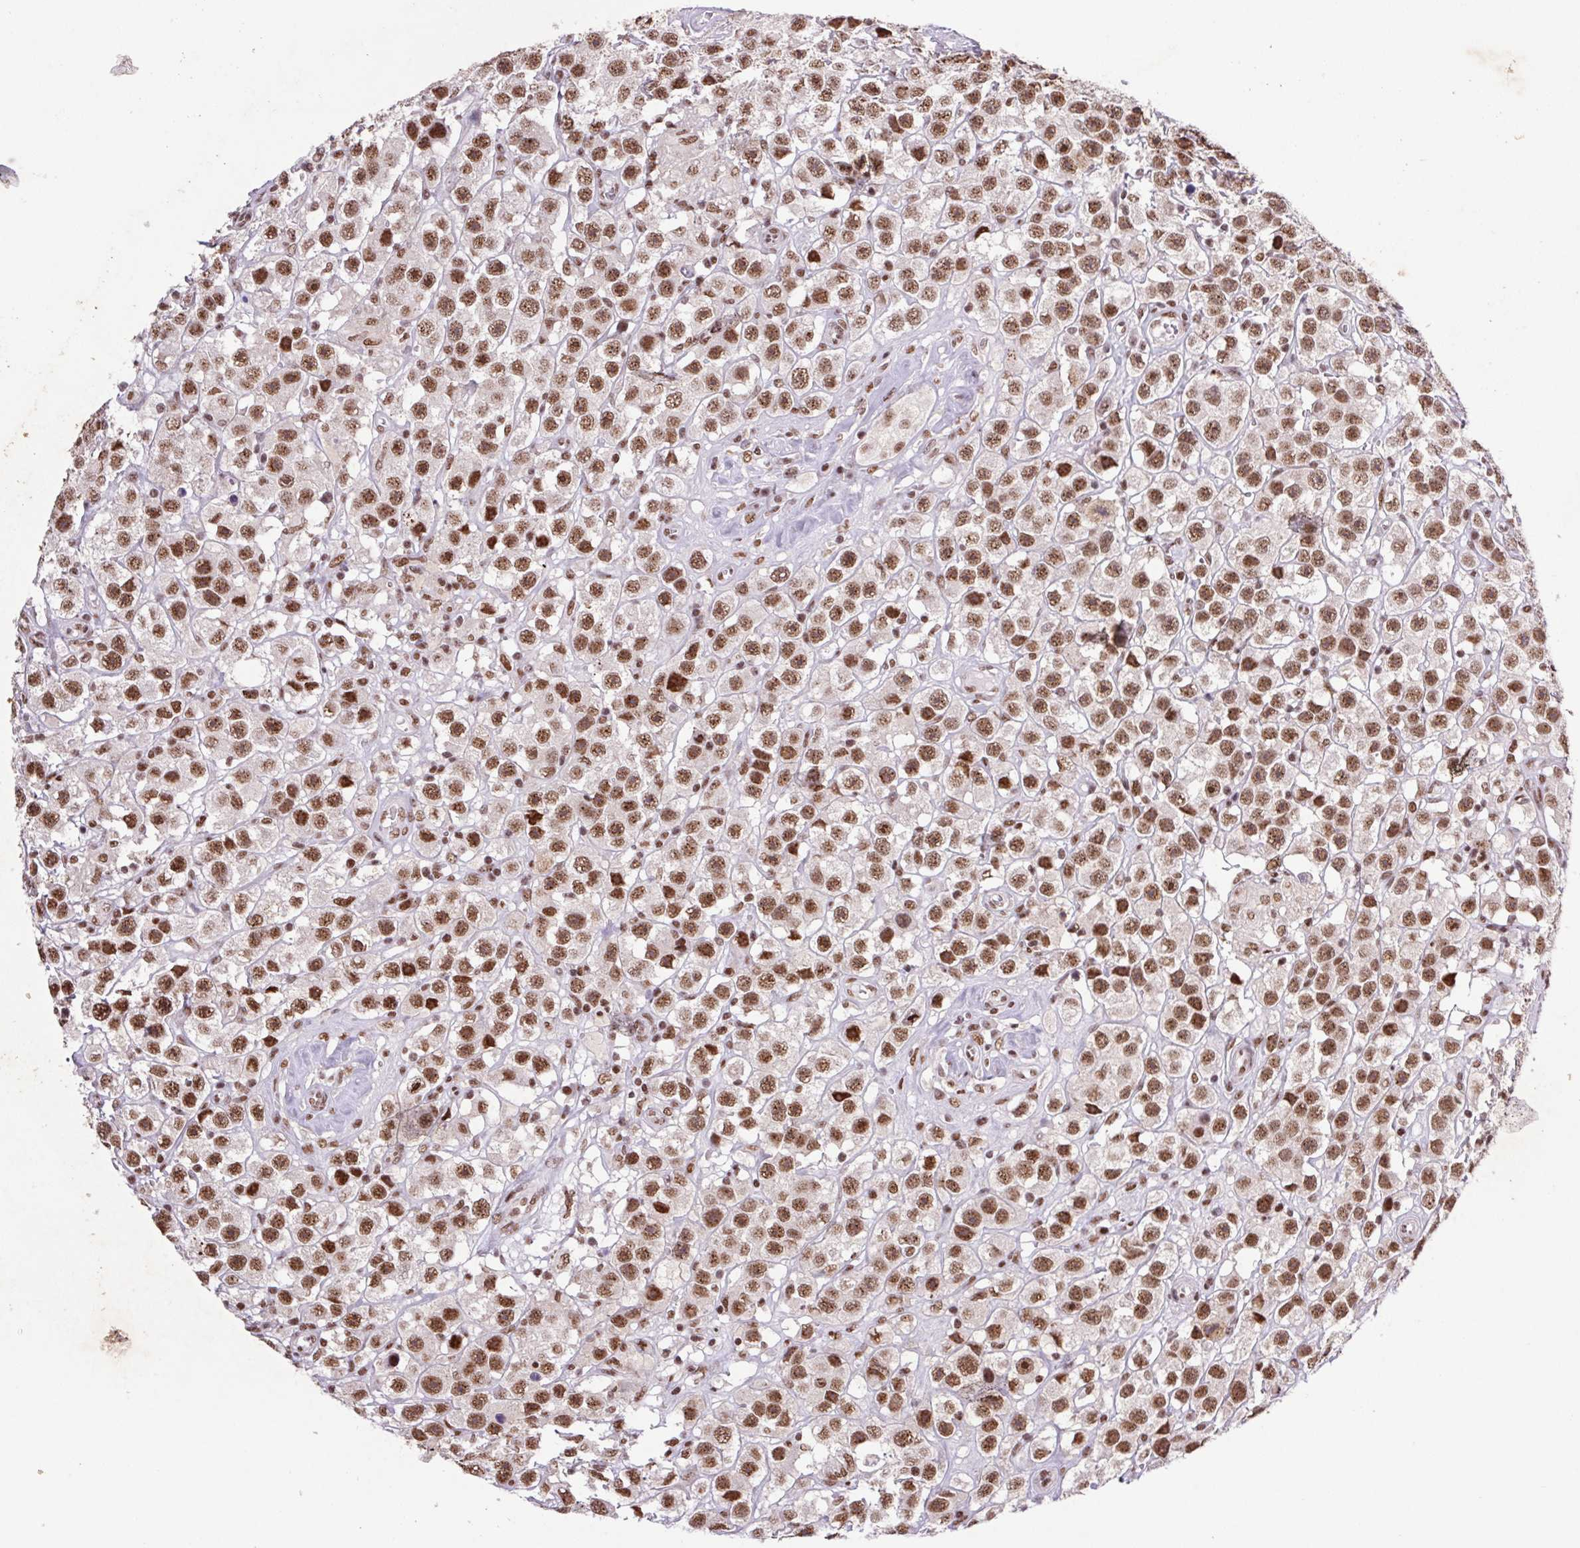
{"staining": {"intensity": "moderate", "quantity": ">75%", "location": "nuclear"}, "tissue": "testis cancer", "cell_type": "Tumor cells", "image_type": "cancer", "snomed": [{"axis": "morphology", "description": "Seminoma, NOS"}, {"axis": "topography", "description": "Testis"}], "caption": "Immunohistochemistry (IHC) staining of seminoma (testis), which reveals medium levels of moderate nuclear staining in approximately >75% of tumor cells indicating moderate nuclear protein staining. The staining was performed using DAB (3,3'-diaminobenzidine) (brown) for protein detection and nuclei were counterstained in hematoxylin (blue).", "gene": "LDLRAD4", "patient": {"sex": "male", "age": 45}}